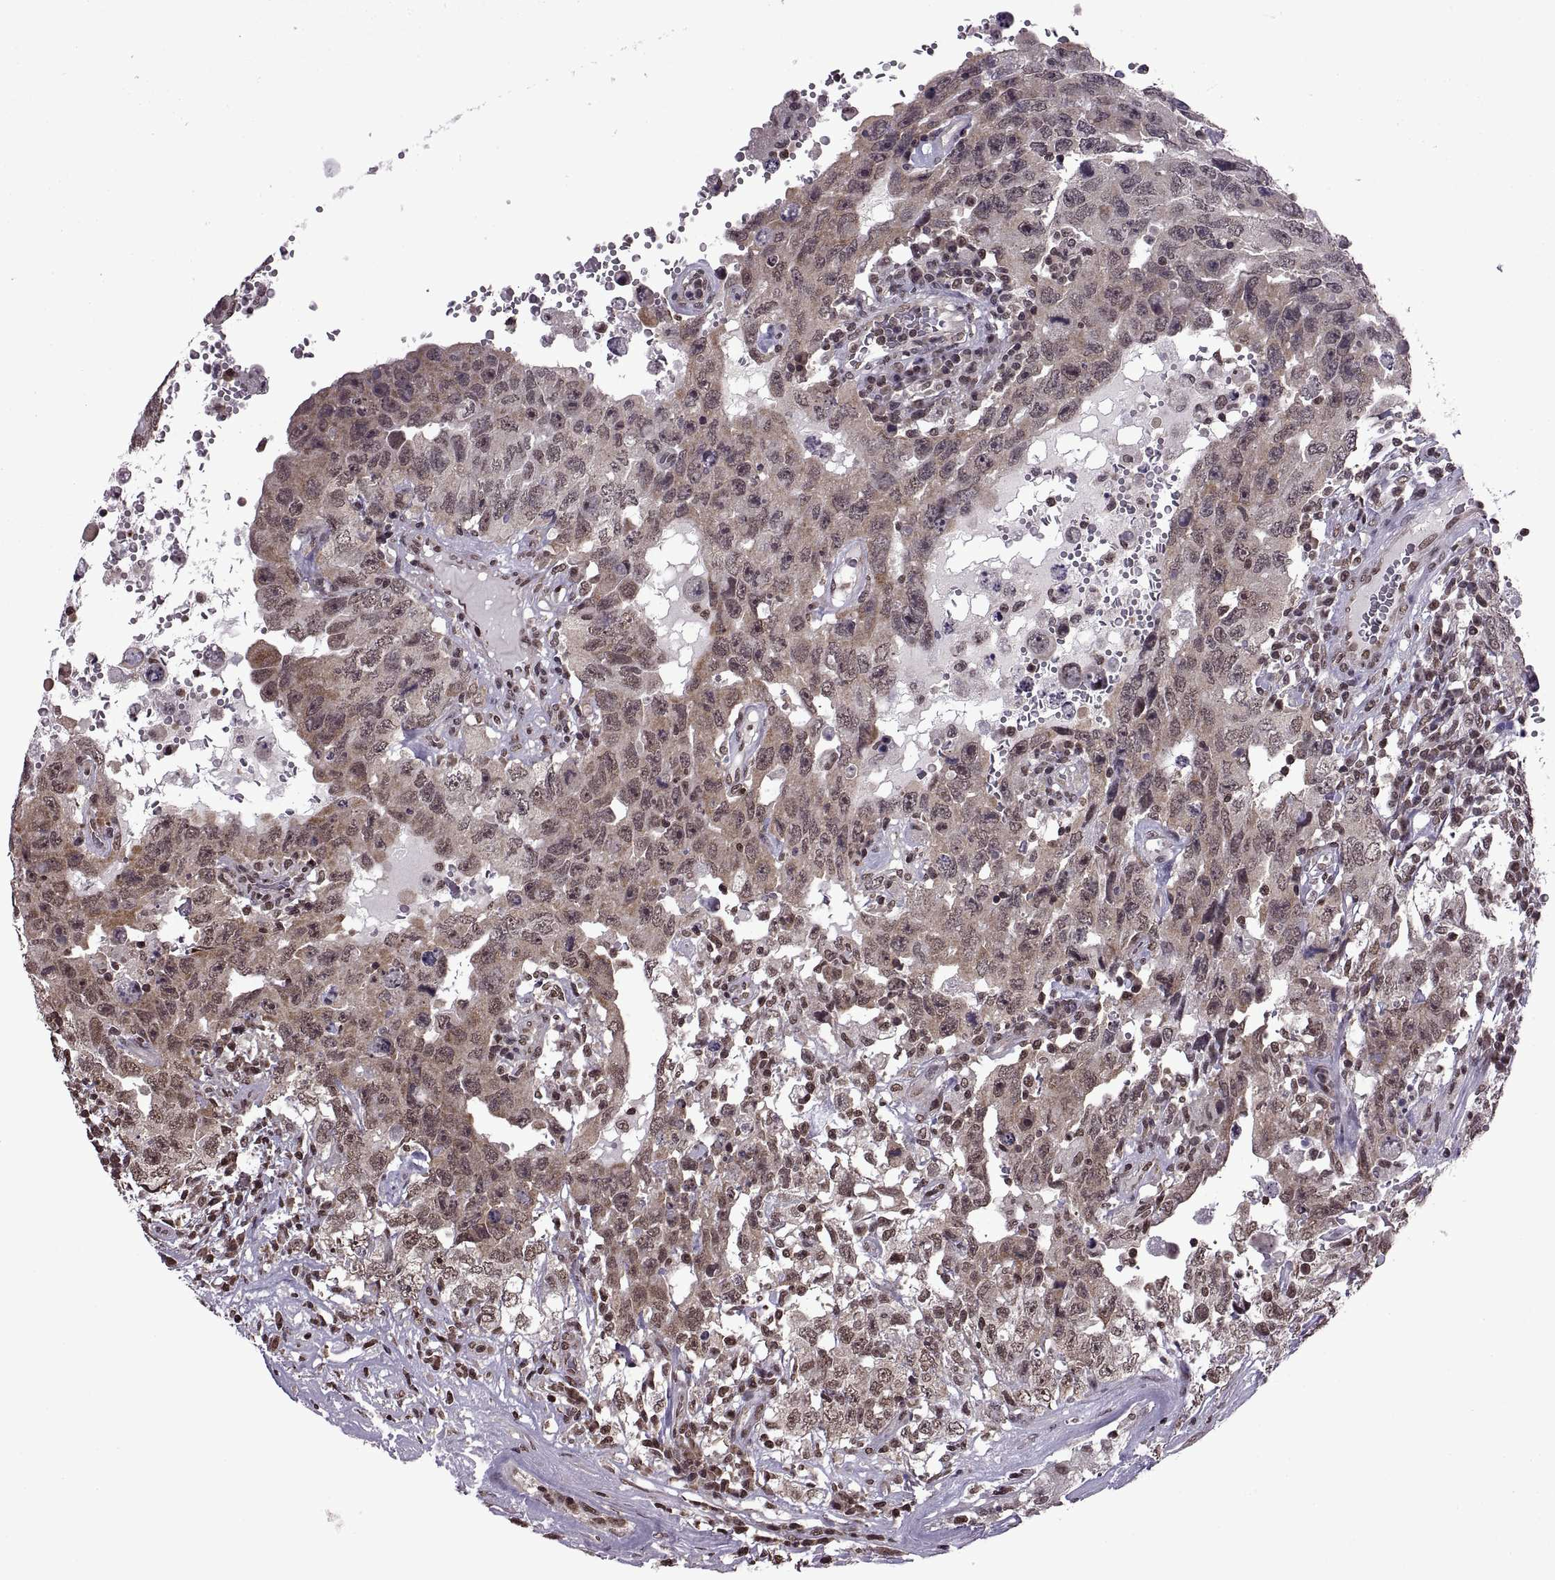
{"staining": {"intensity": "weak", "quantity": ">75%", "location": "cytoplasmic/membranous"}, "tissue": "testis cancer", "cell_type": "Tumor cells", "image_type": "cancer", "snomed": [{"axis": "morphology", "description": "Carcinoma, Embryonal, NOS"}, {"axis": "topography", "description": "Testis"}], "caption": "Immunohistochemistry micrograph of testis cancer stained for a protein (brown), which exhibits low levels of weak cytoplasmic/membranous expression in about >75% of tumor cells.", "gene": "INTS3", "patient": {"sex": "male", "age": 26}}